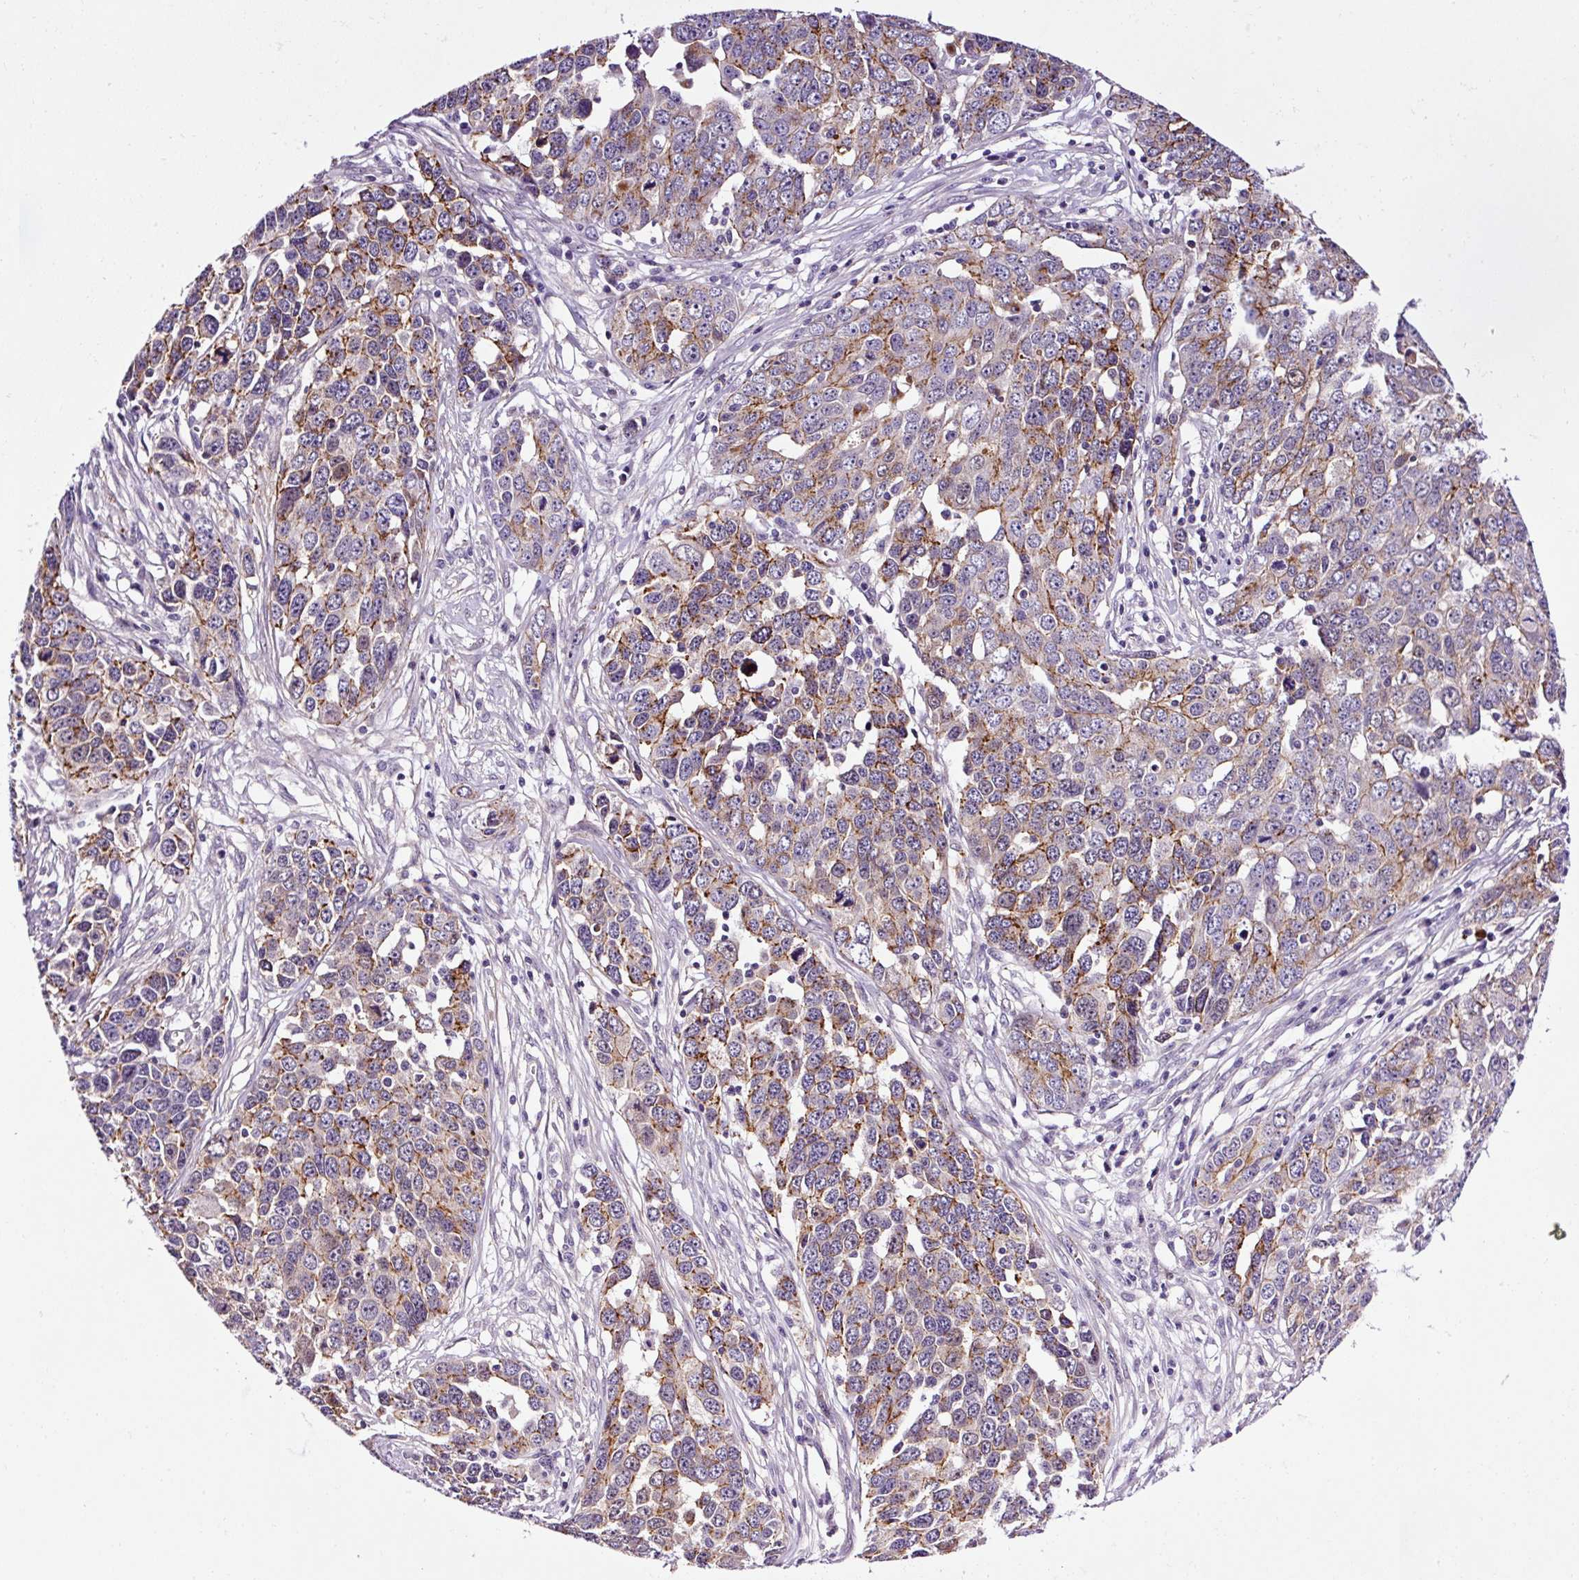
{"staining": {"intensity": "moderate", "quantity": "<25%", "location": "cytoplasmic/membranous"}, "tissue": "ovarian cancer", "cell_type": "Tumor cells", "image_type": "cancer", "snomed": [{"axis": "morphology", "description": "Cystadenocarcinoma, serous, NOS"}, {"axis": "topography", "description": "Ovary"}], "caption": "Protein staining reveals moderate cytoplasmic/membranous expression in approximately <25% of tumor cells in ovarian serous cystadenocarcinoma.", "gene": "TAFA3", "patient": {"sex": "female", "age": 76}}